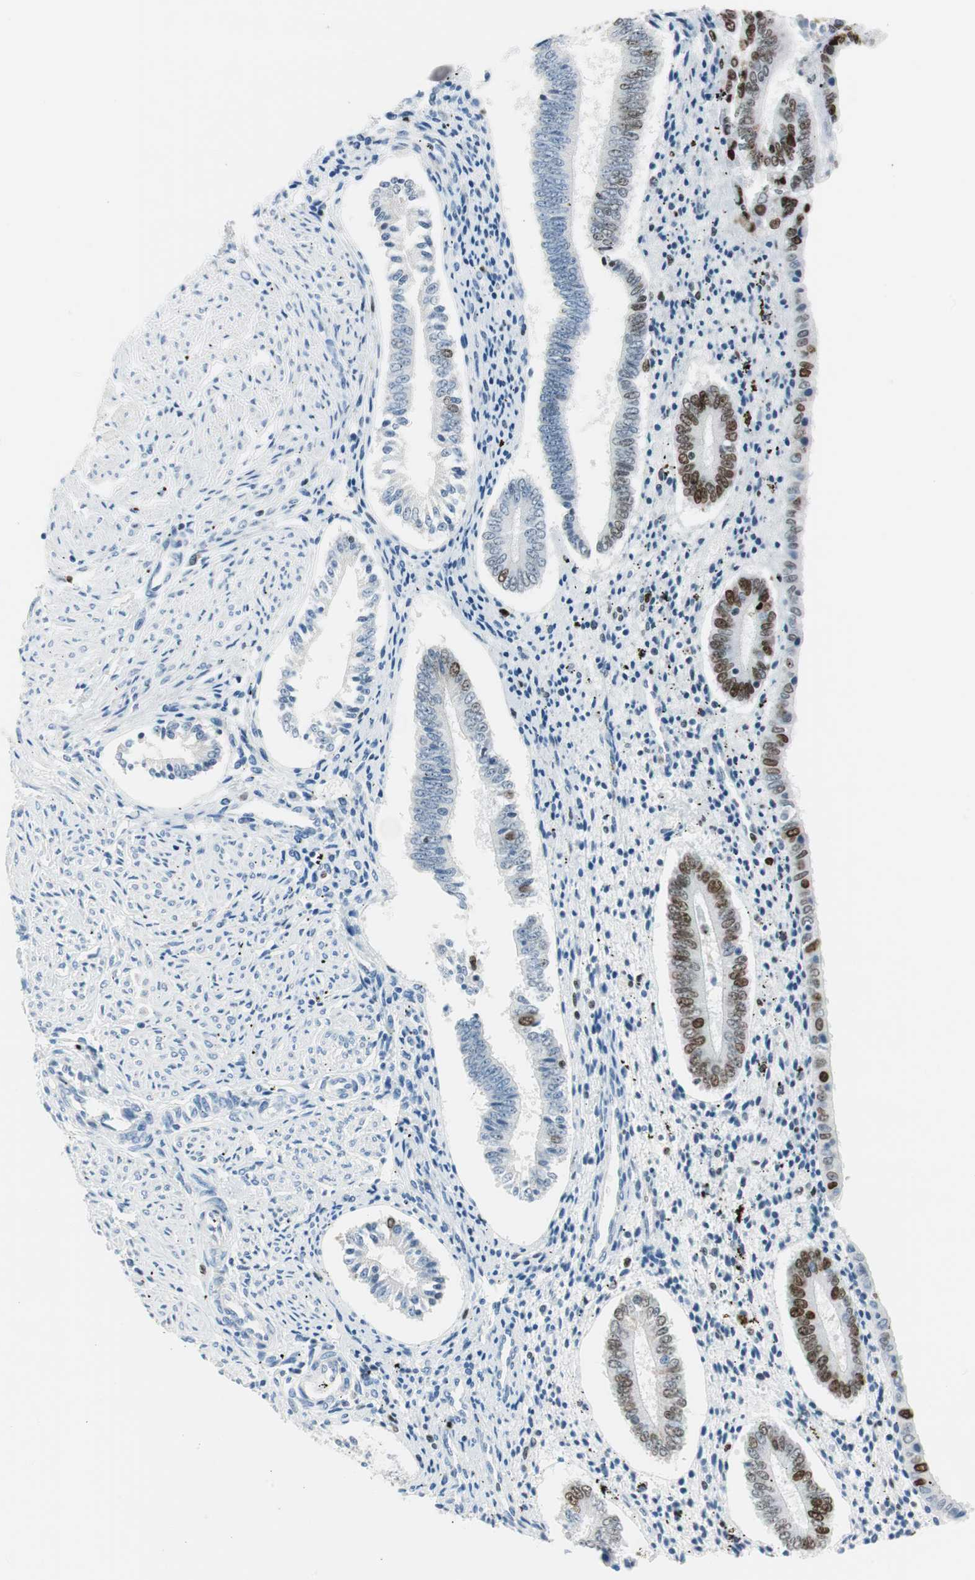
{"staining": {"intensity": "moderate", "quantity": "<25%", "location": "nuclear"}, "tissue": "endometrium", "cell_type": "Cells in endometrial stroma", "image_type": "normal", "snomed": [{"axis": "morphology", "description": "Normal tissue, NOS"}, {"axis": "topography", "description": "Endometrium"}], "caption": "Immunohistochemistry (IHC) histopathology image of normal endometrium: endometrium stained using immunohistochemistry (IHC) demonstrates low levels of moderate protein expression localized specifically in the nuclear of cells in endometrial stroma, appearing as a nuclear brown color.", "gene": "EZH2", "patient": {"sex": "female", "age": 42}}